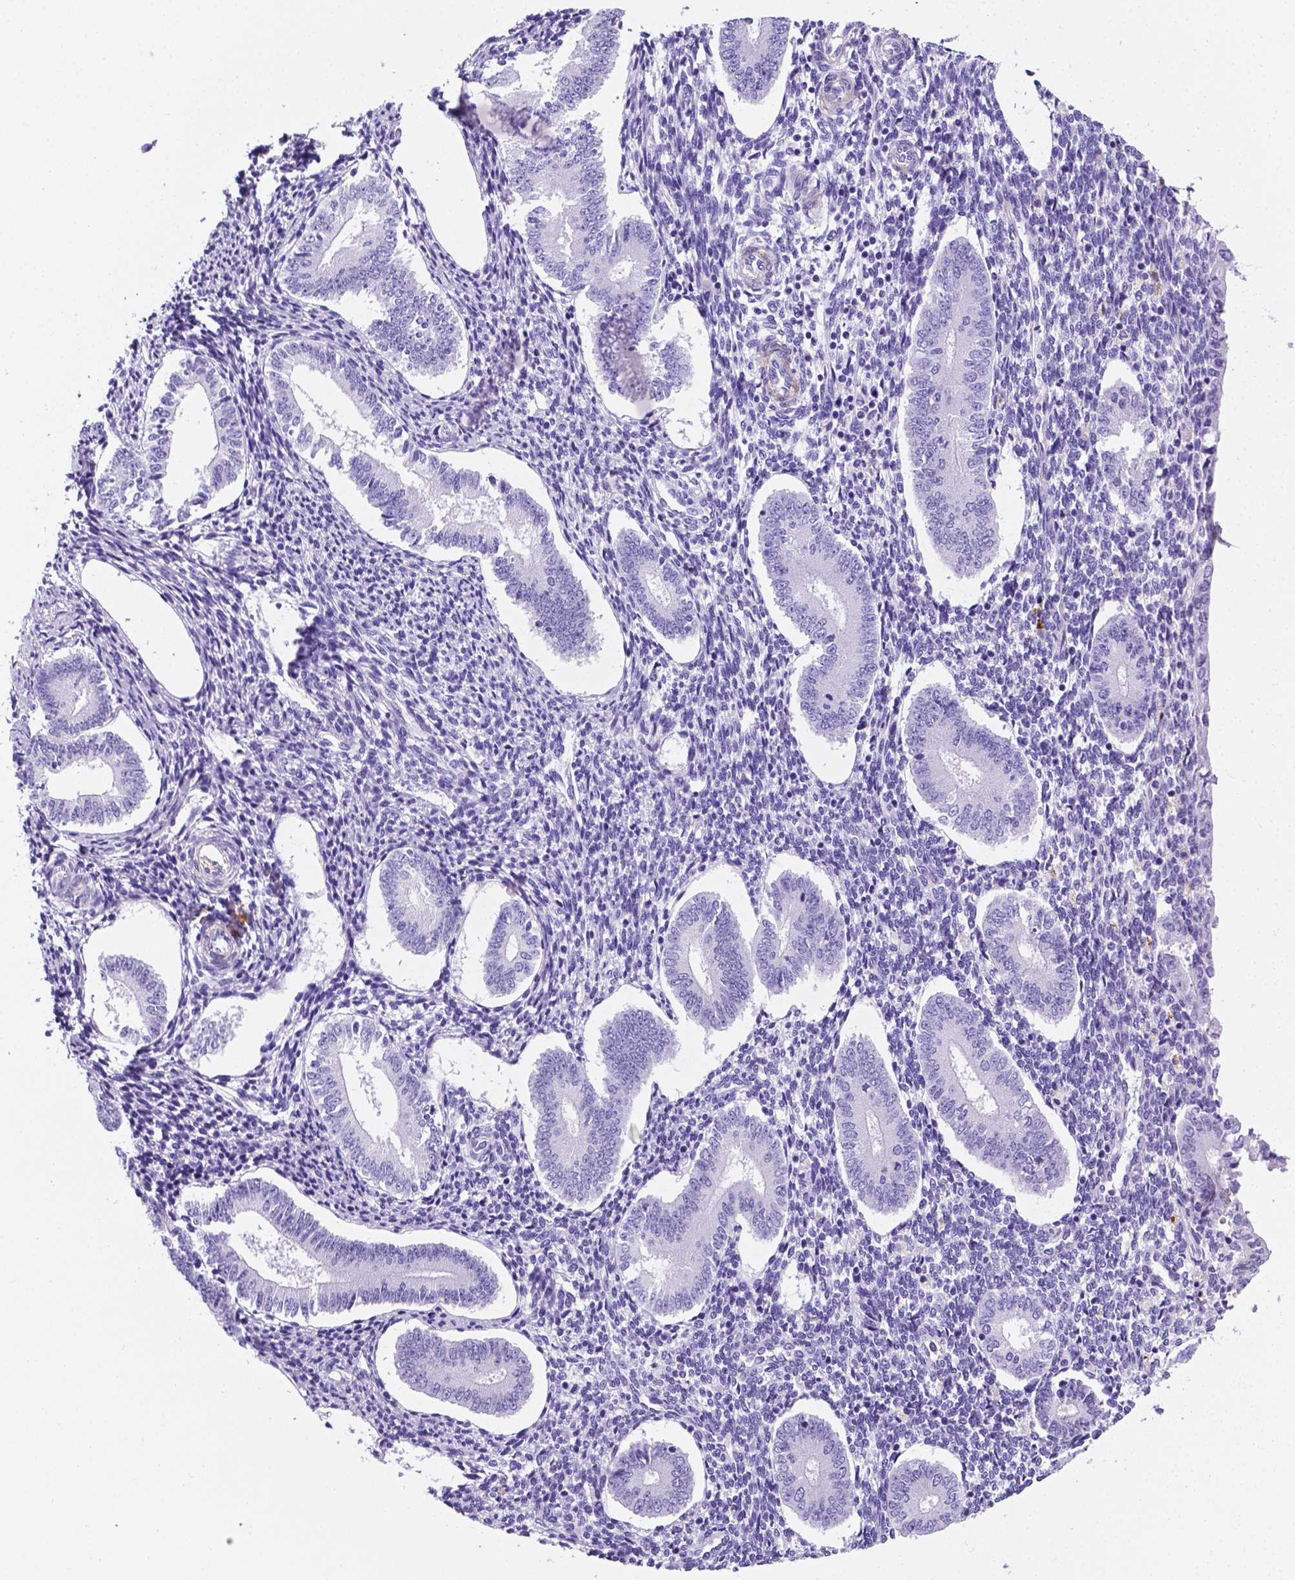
{"staining": {"intensity": "negative", "quantity": "none", "location": "none"}, "tissue": "endometrium", "cell_type": "Cells in endometrial stroma", "image_type": "normal", "snomed": [{"axis": "morphology", "description": "Normal tissue, NOS"}, {"axis": "topography", "description": "Endometrium"}], "caption": "This image is of benign endometrium stained with immunohistochemistry to label a protein in brown with the nuclei are counter-stained blue. There is no staining in cells in endometrial stroma.", "gene": "APOE", "patient": {"sex": "female", "age": 40}}